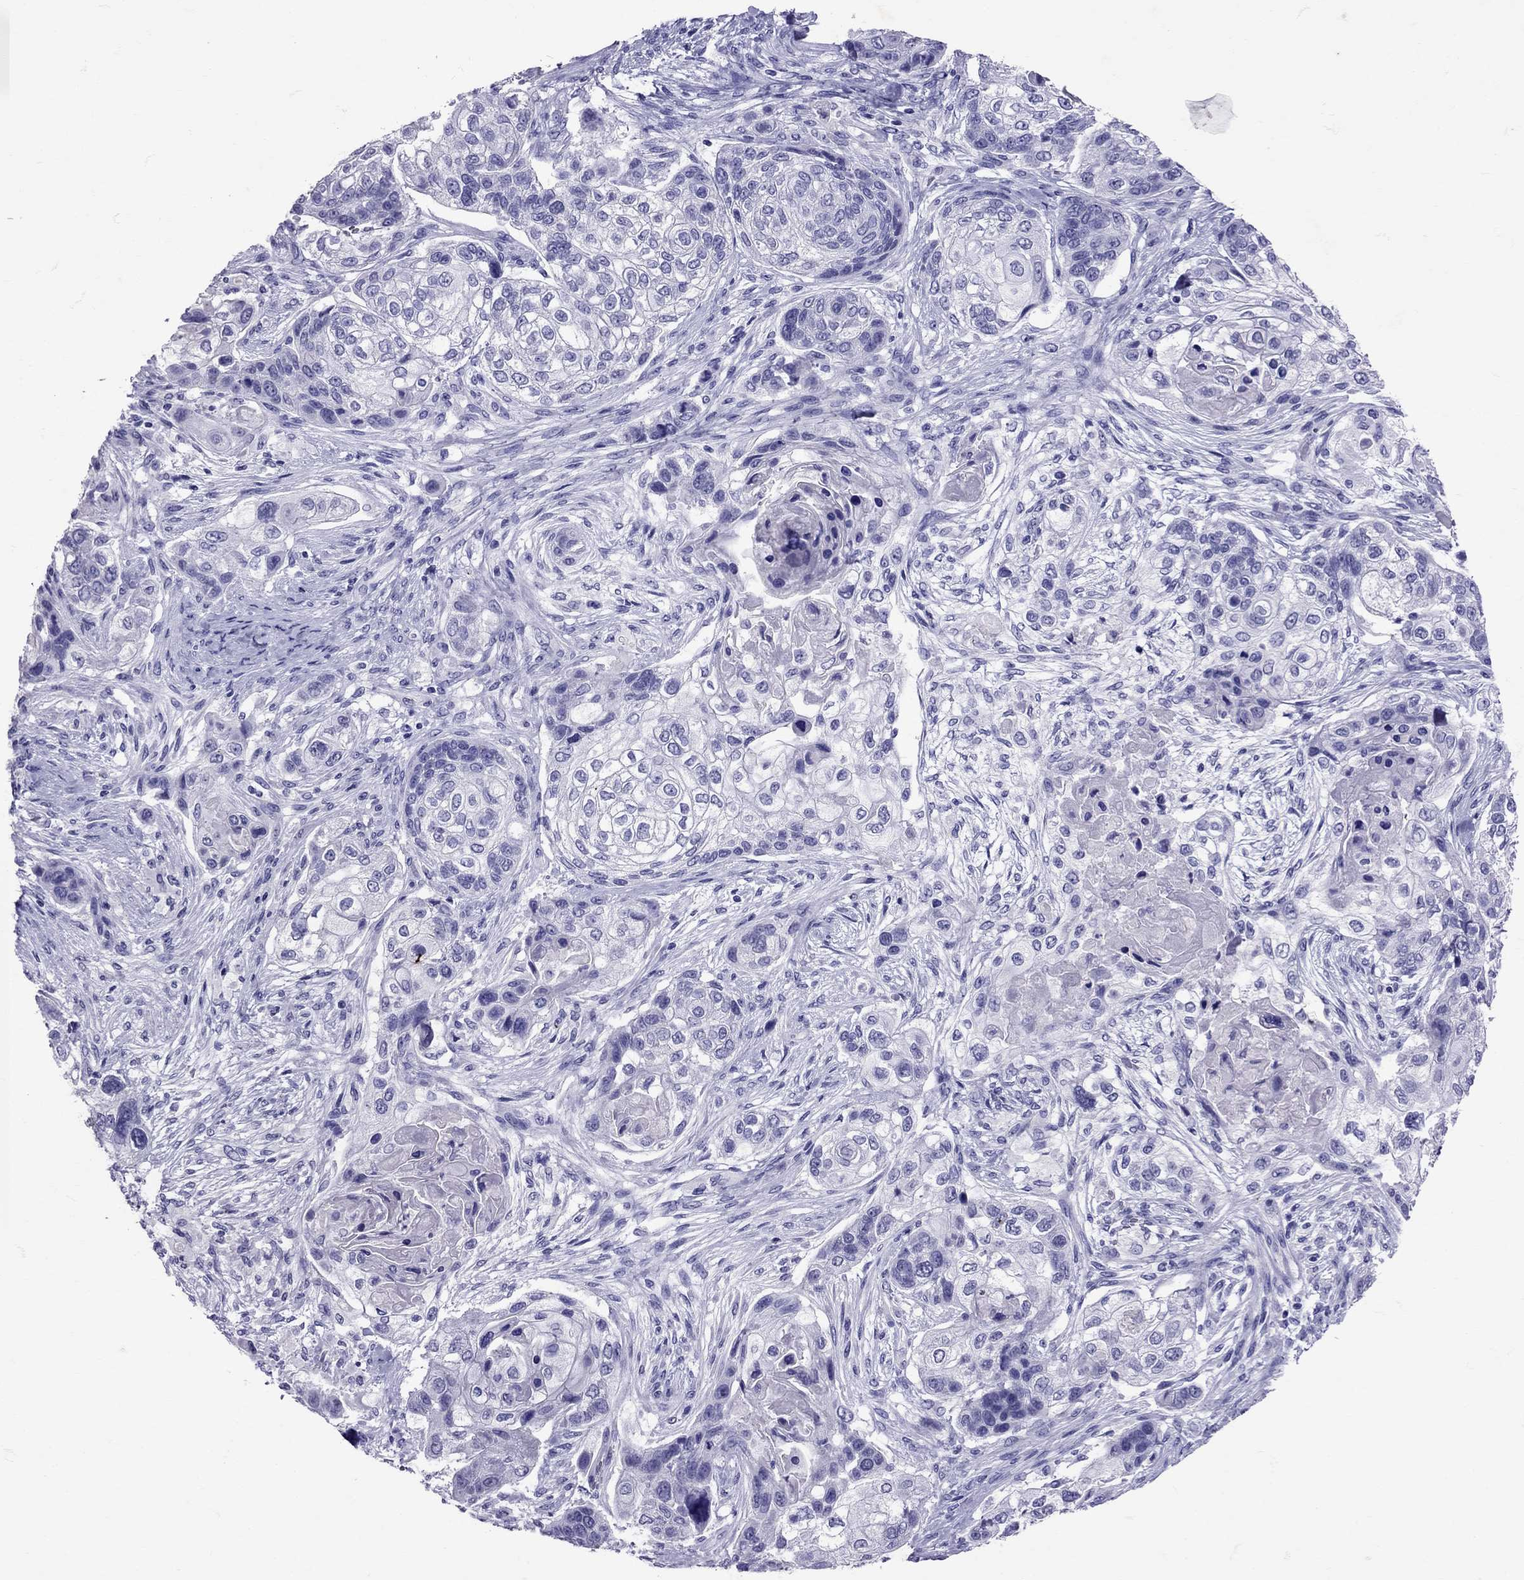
{"staining": {"intensity": "negative", "quantity": "none", "location": "none"}, "tissue": "lung cancer", "cell_type": "Tumor cells", "image_type": "cancer", "snomed": [{"axis": "morphology", "description": "Squamous cell carcinoma, NOS"}, {"axis": "topography", "description": "Lung"}], "caption": "An image of lung squamous cell carcinoma stained for a protein displays no brown staining in tumor cells. (DAB (3,3'-diaminobenzidine) IHC visualized using brightfield microscopy, high magnification).", "gene": "AVP", "patient": {"sex": "male", "age": 69}}